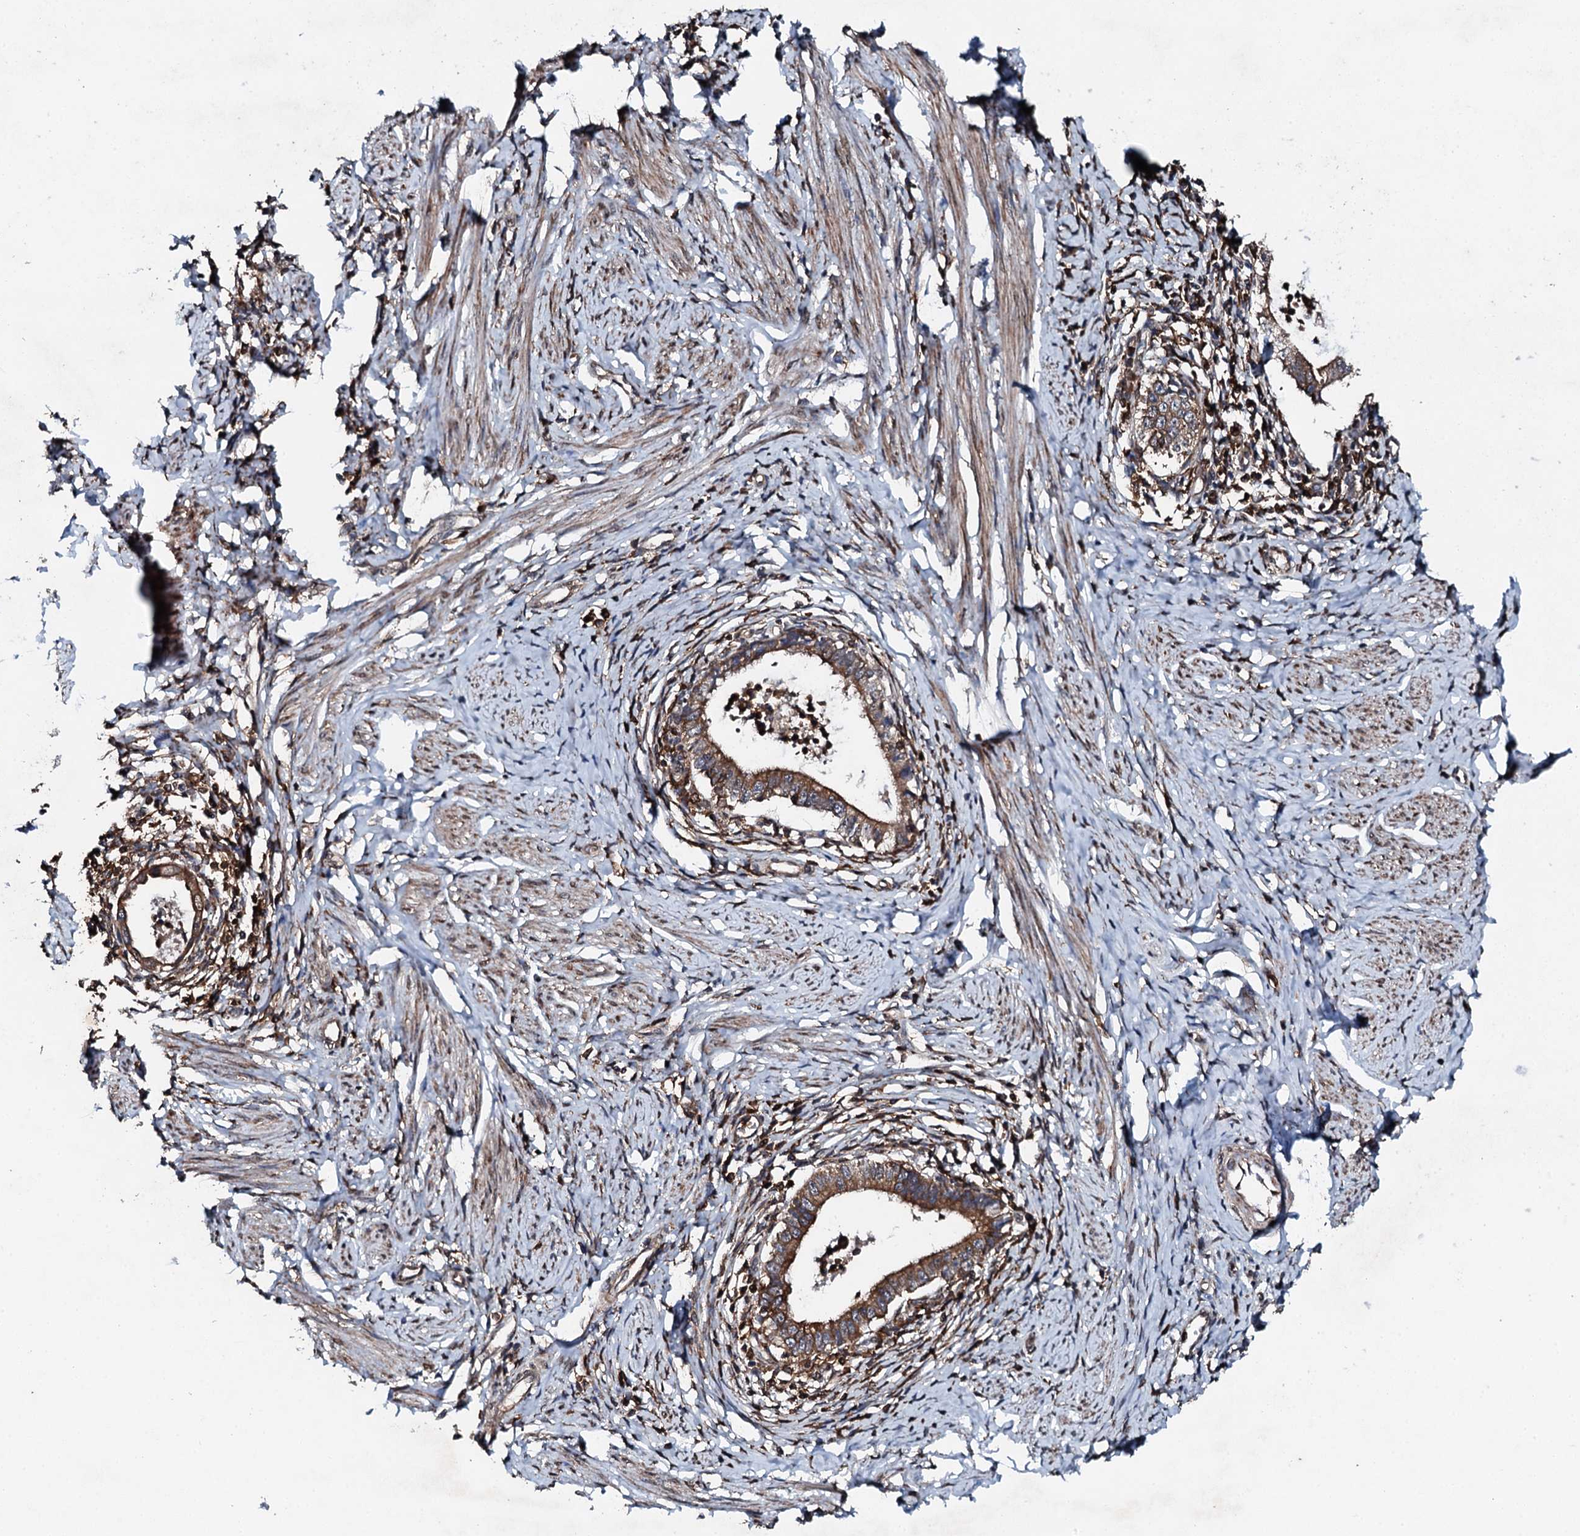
{"staining": {"intensity": "moderate", "quantity": ">75%", "location": "cytoplasmic/membranous"}, "tissue": "cervical cancer", "cell_type": "Tumor cells", "image_type": "cancer", "snomed": [{"axis": "morphology", "description": "Adenocarcinoma, NOS"}, {"axis": "topography", "description": "Cervix"}], "caption": "Immunohistochemical staining of adenocarcinoma (cervical) demonstrates medium levels of moderate cytoplasmic/membranous protein staining in approximately >75% of tumor cells. (brown staining indicates protein expression, while blue staining denotes nuclei).", "gene": "EDC4", "patient": {"sex": "female", "age": 36}}